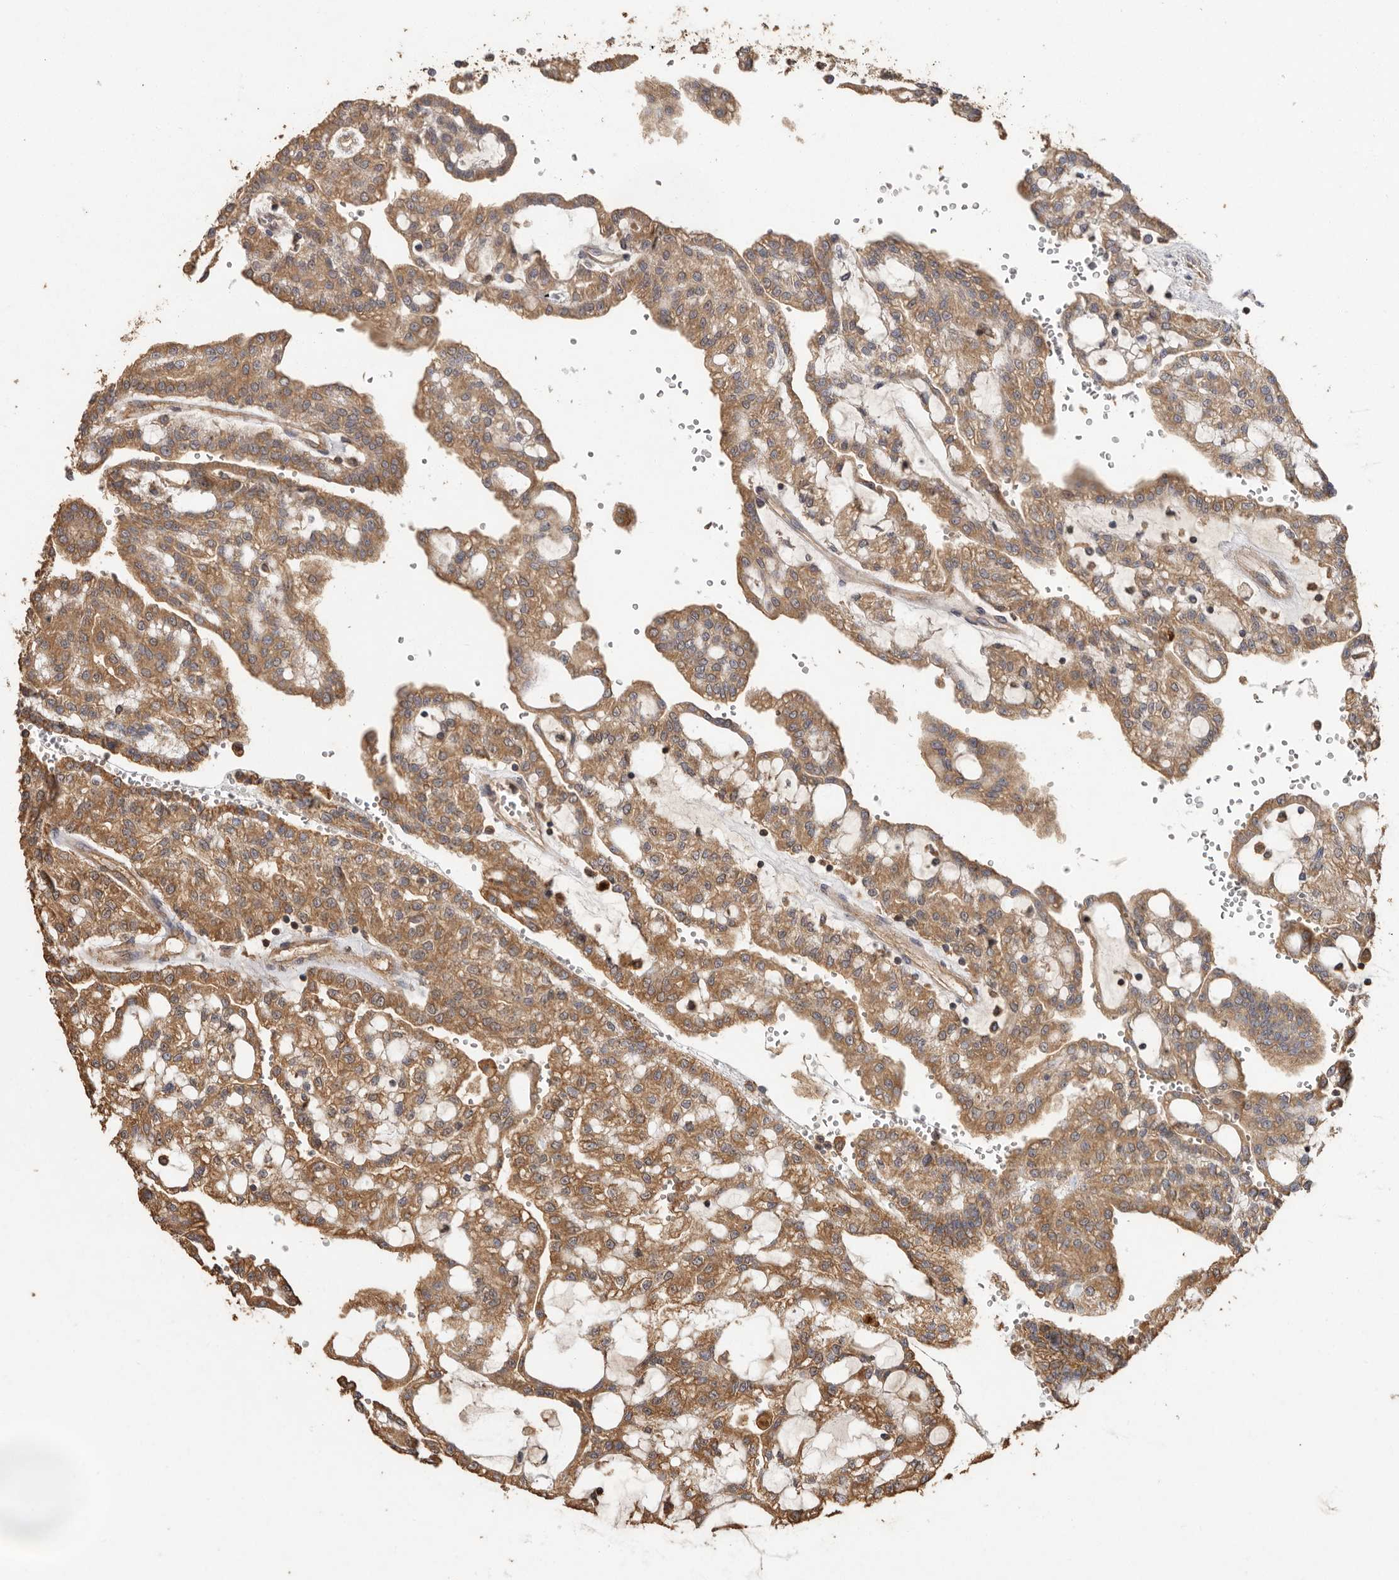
{"staining": {"intensity": "moderate", "quantity": ">75%", "location": "cytoplasmic/membranous"}, "tissue": "renal cancer", "cell_type": "Tumor cells", "image_type": "cancer", "snomed": [{"axis": "morphology", "description": "Adenocarcinoma, NOS"}, {"axis": "topography", "description": "Kidney"}], "caption": "A micrograph of adenocarcinoma (renal) stained for a protein exhibits moderate cytoplasmic/membranous brown staining in tumor cells.", "gene": "RWDD1", "patient": {"sex": "male", "age": 63}}